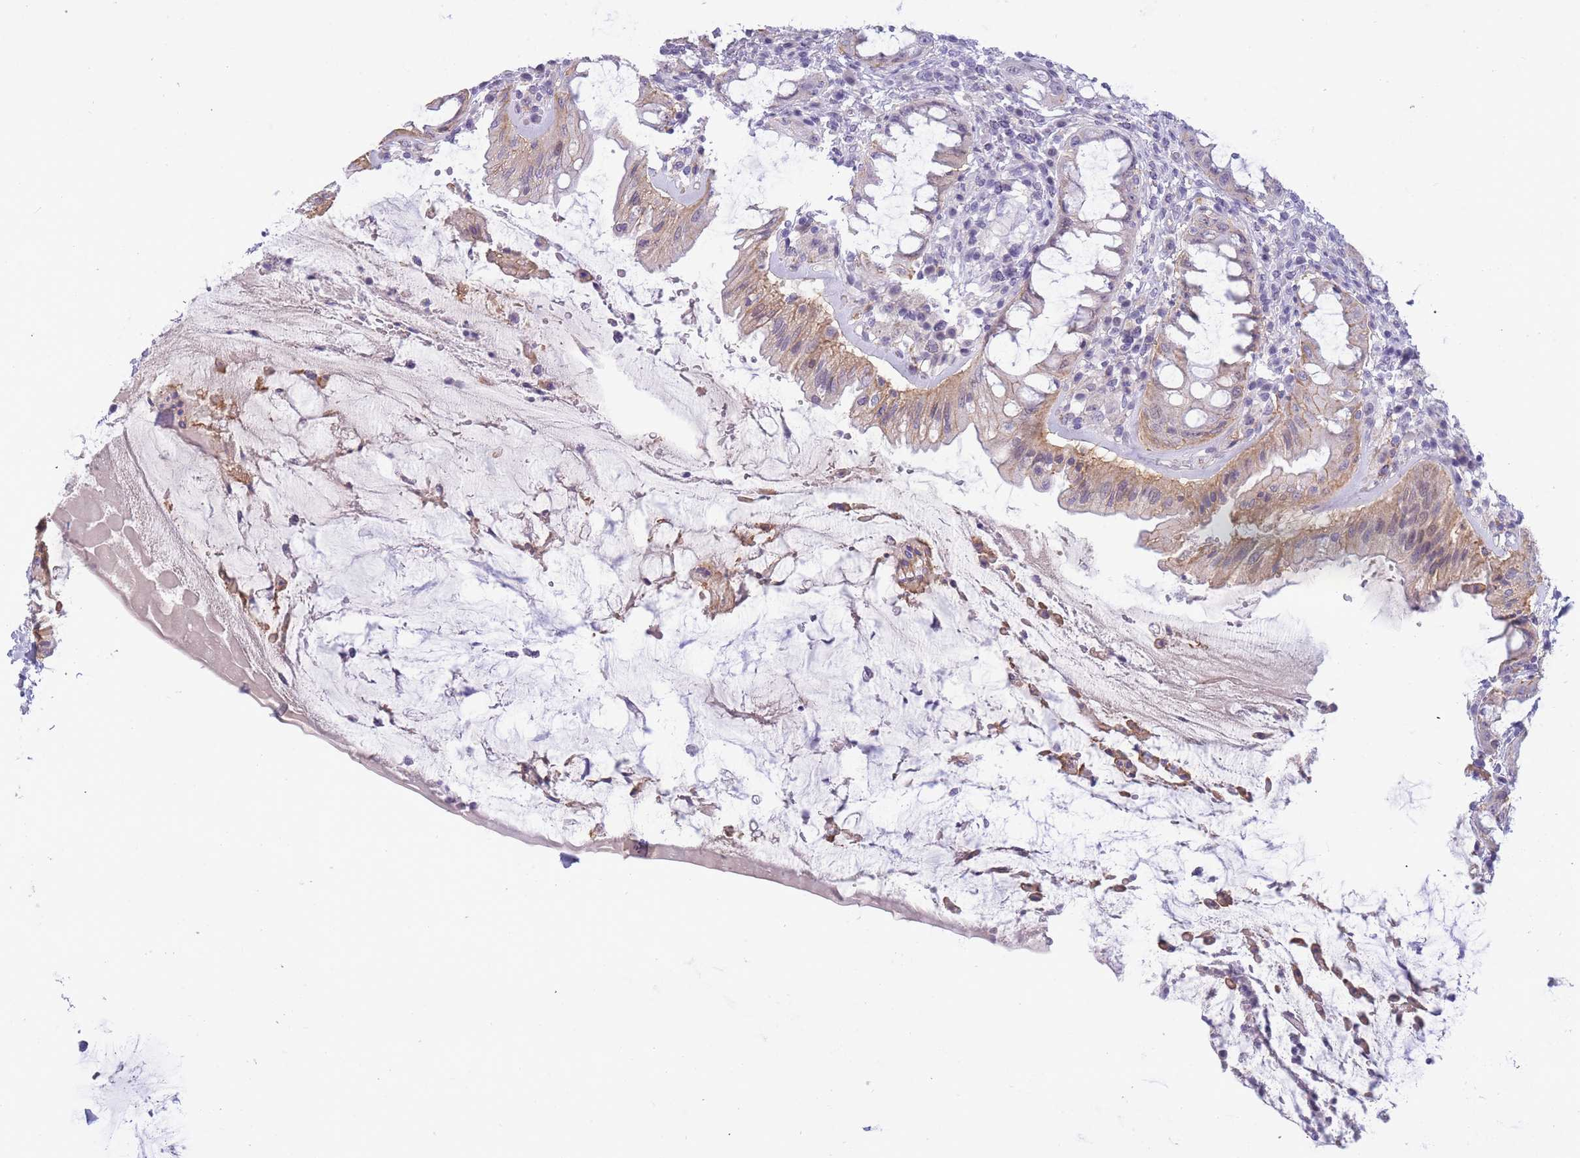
{"staining": {"intensity": "moderate", "quantity": "25%-75%", "location": "cytoplasmic/membranous,nuclear"}, "tissue": "rectum", "cell_type": "Glandular cells", "image_type": "normal", "snomed": [{"axis": "morphology", "description": "Normal tissue, NOS"}, {"axis": "topography", "description": "Rectum"}], "caption": "A high-resolution image shows immunohistochemistry (IHC) staining of unremarkable rectum, which shows moderate cytoplasmic/membranous,nuclear positivity in about 25%-75% of glandular cells. The staining was performed using DAB to visualize the protein expression in brown, while the nuclei were stained in blue with hematoxylin (Magnification: 20x).", "gene": "PRR23A", "patient": {"sex": "female", "age": 57}}